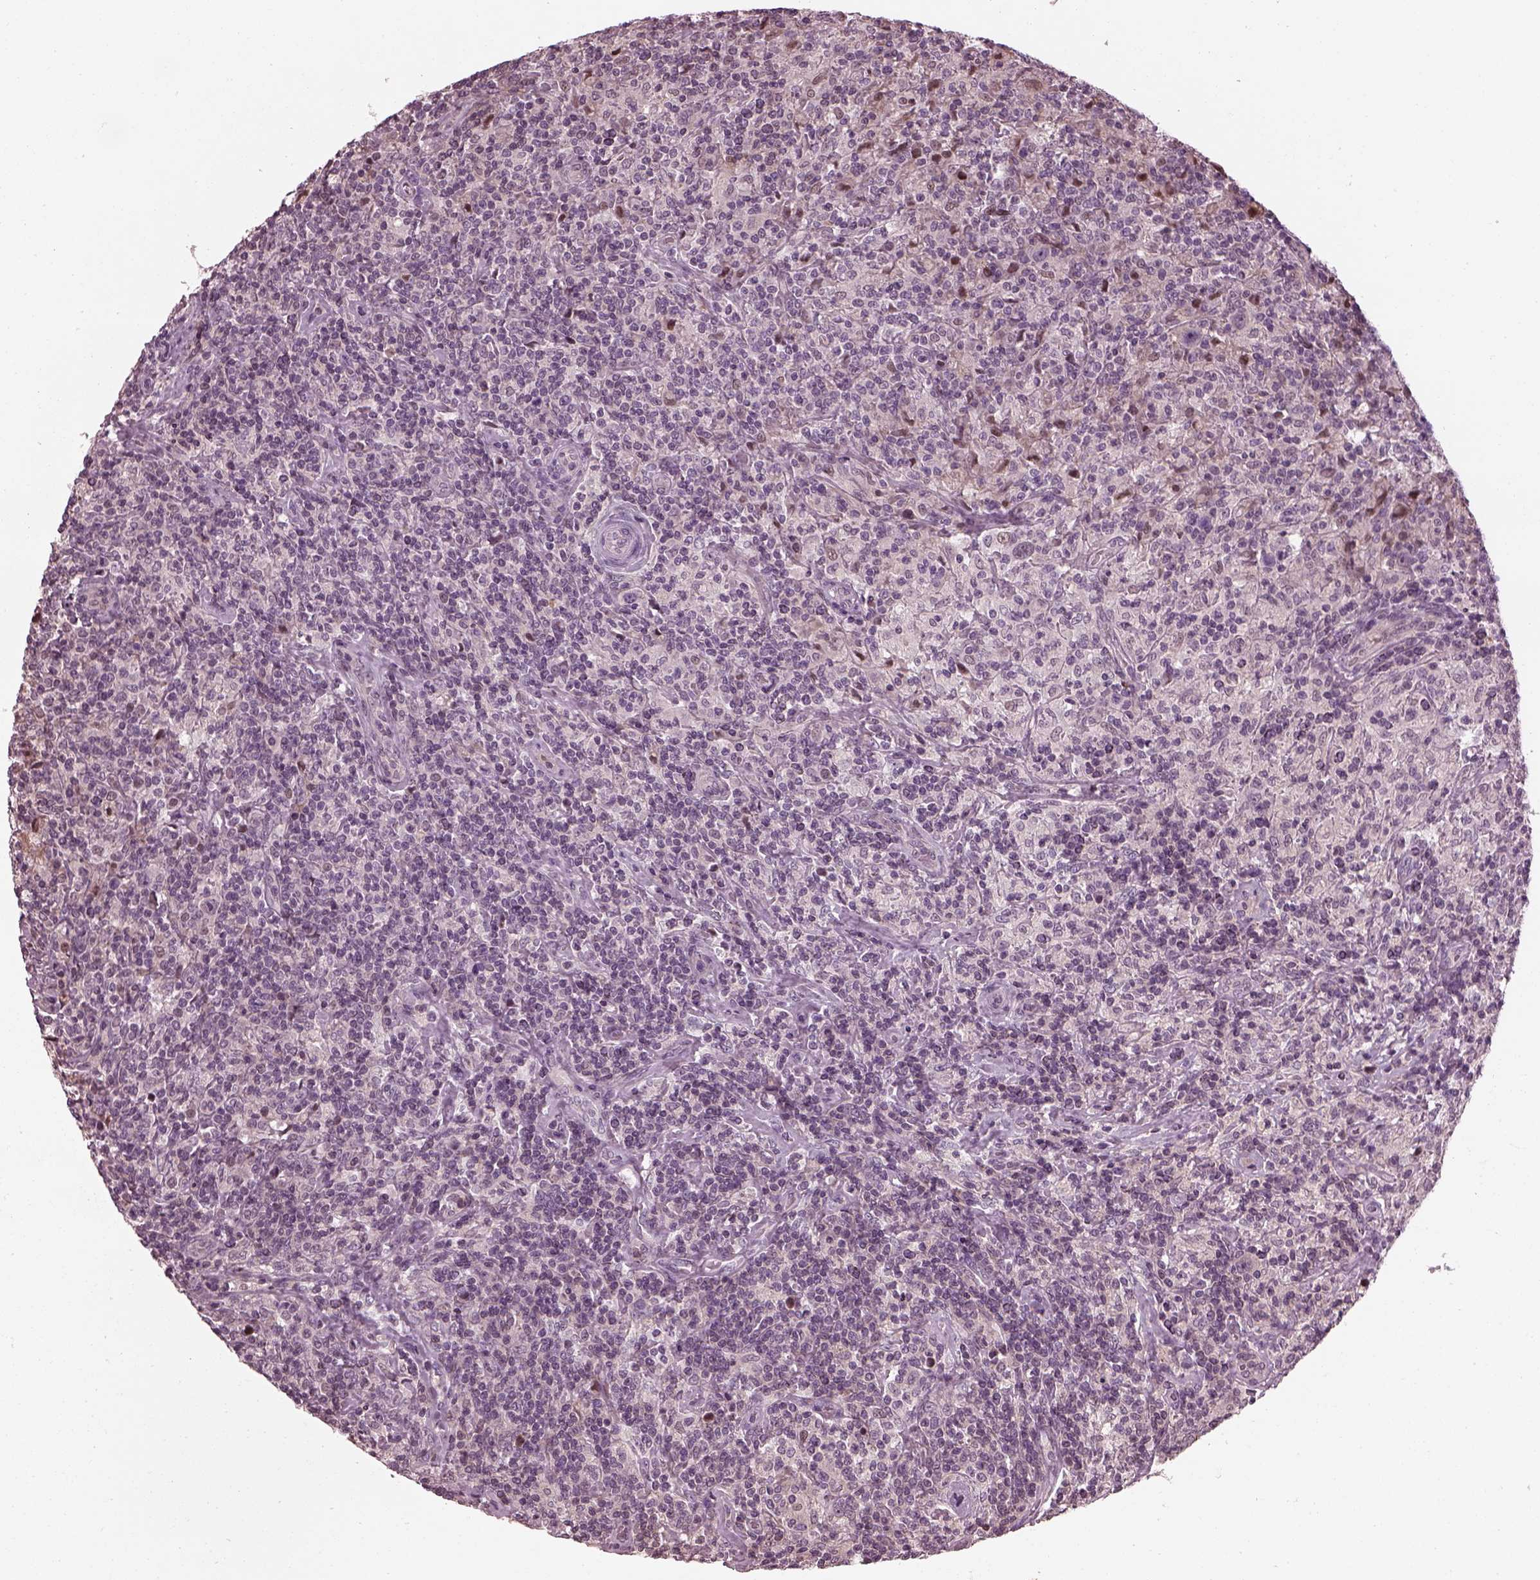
{"staining": {"intensity": "negative", "quantity": "none", "location": "none"}, "tissue": "lymphoma", "cell_type": "Tumor cells", "image_type": "cancer", "snomed": [{"axis": "morphology", "description": "Hodgkin's disease, NOS"}, {"axis": "topography", "description": "Lymph node"}], "caption": "Tumor cells are negative for brown protein staining in Hodgkin's disease. (Brightfield microscopy of DAB (3,3'-diaminobenzidine) immunohistochemistry (IHC) at high magnification).", "gene": "BFSP1", "patient": {"sex": "male", "age": 70}}